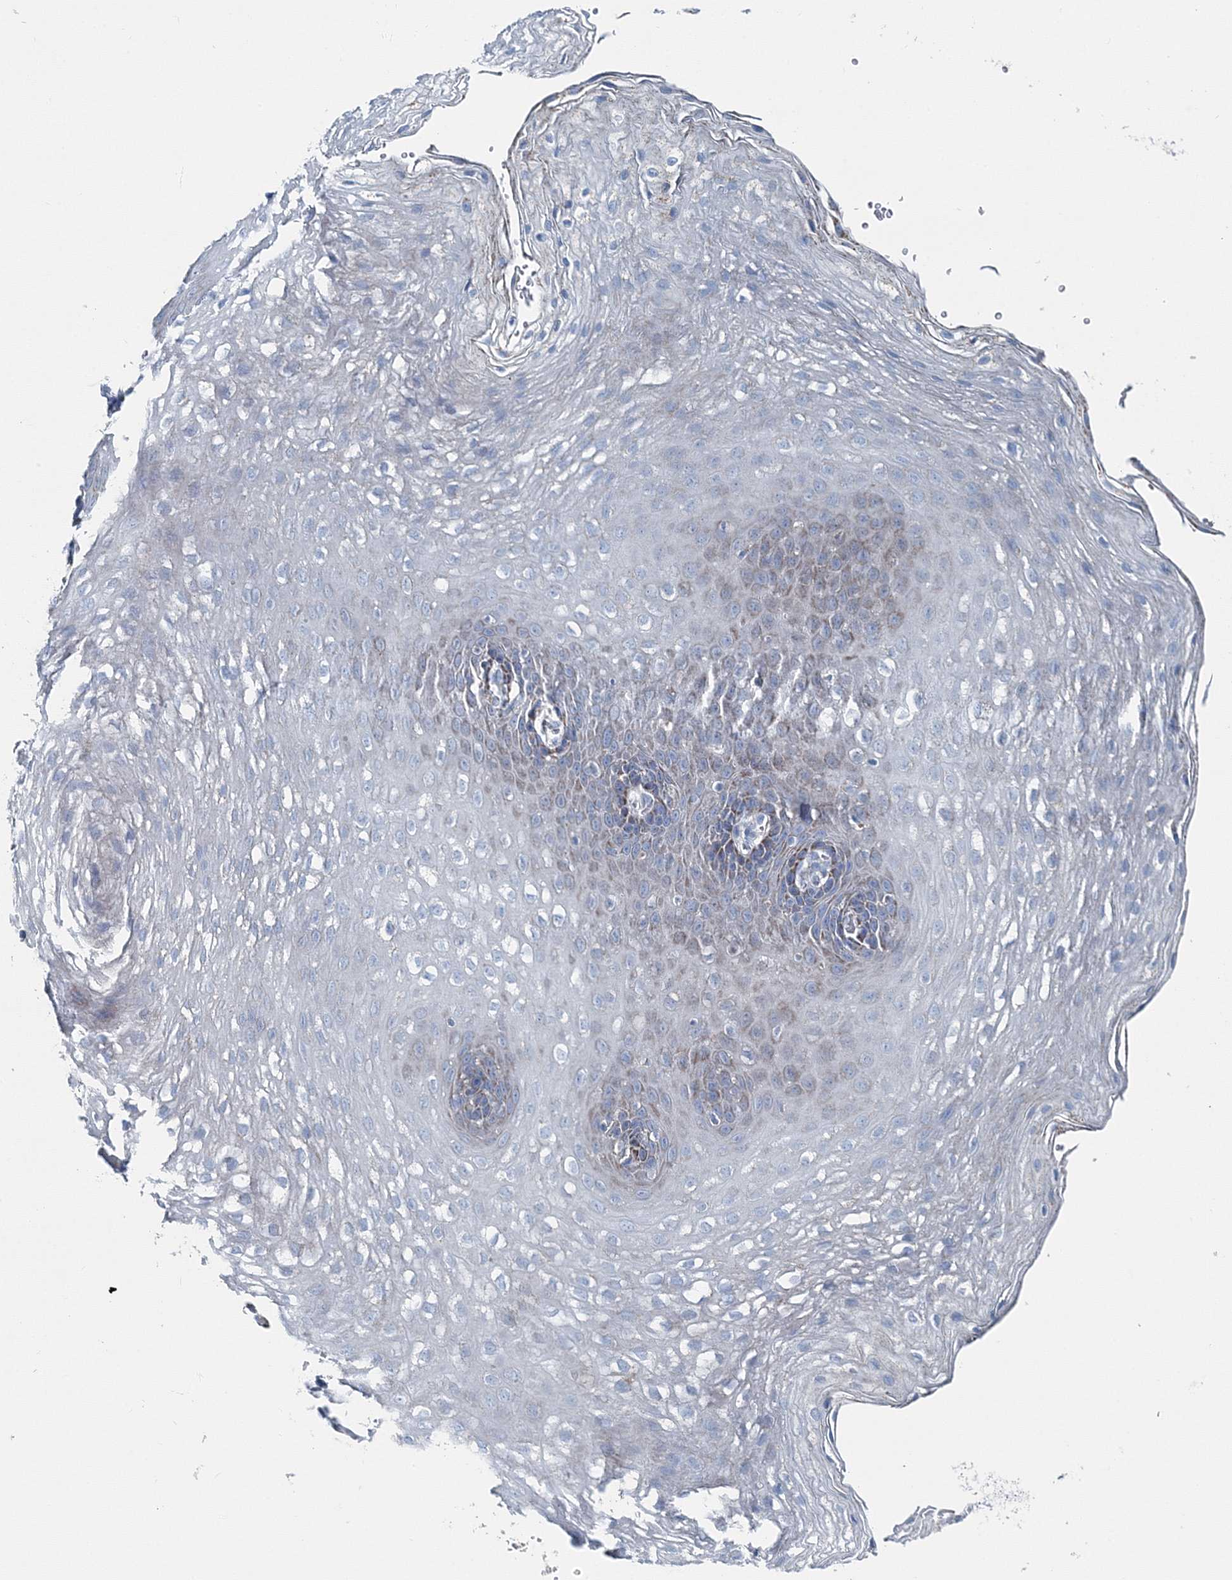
{"staining": {"intensity": "moderate", "quantity": "<25%", "location": "cytoplasmic/membranous"}, "tissue": "esophagus", "cell_type": "Squamous epithelial cells", "image_type": "normal", "snomed": [{"axis": "morphology", "description": "Normal tissue, NOS"}, {"axis": "topography", "description": "Esophagus"}], "caption": "Esophagus was stained to show a protein in brown. There is low levels of moderate cytoplasmic/membranous positivity in about <25% of squamous epithelial cells.", "gene": "GABARAPL2", "patient": {"sex": "female", "age": 66}}